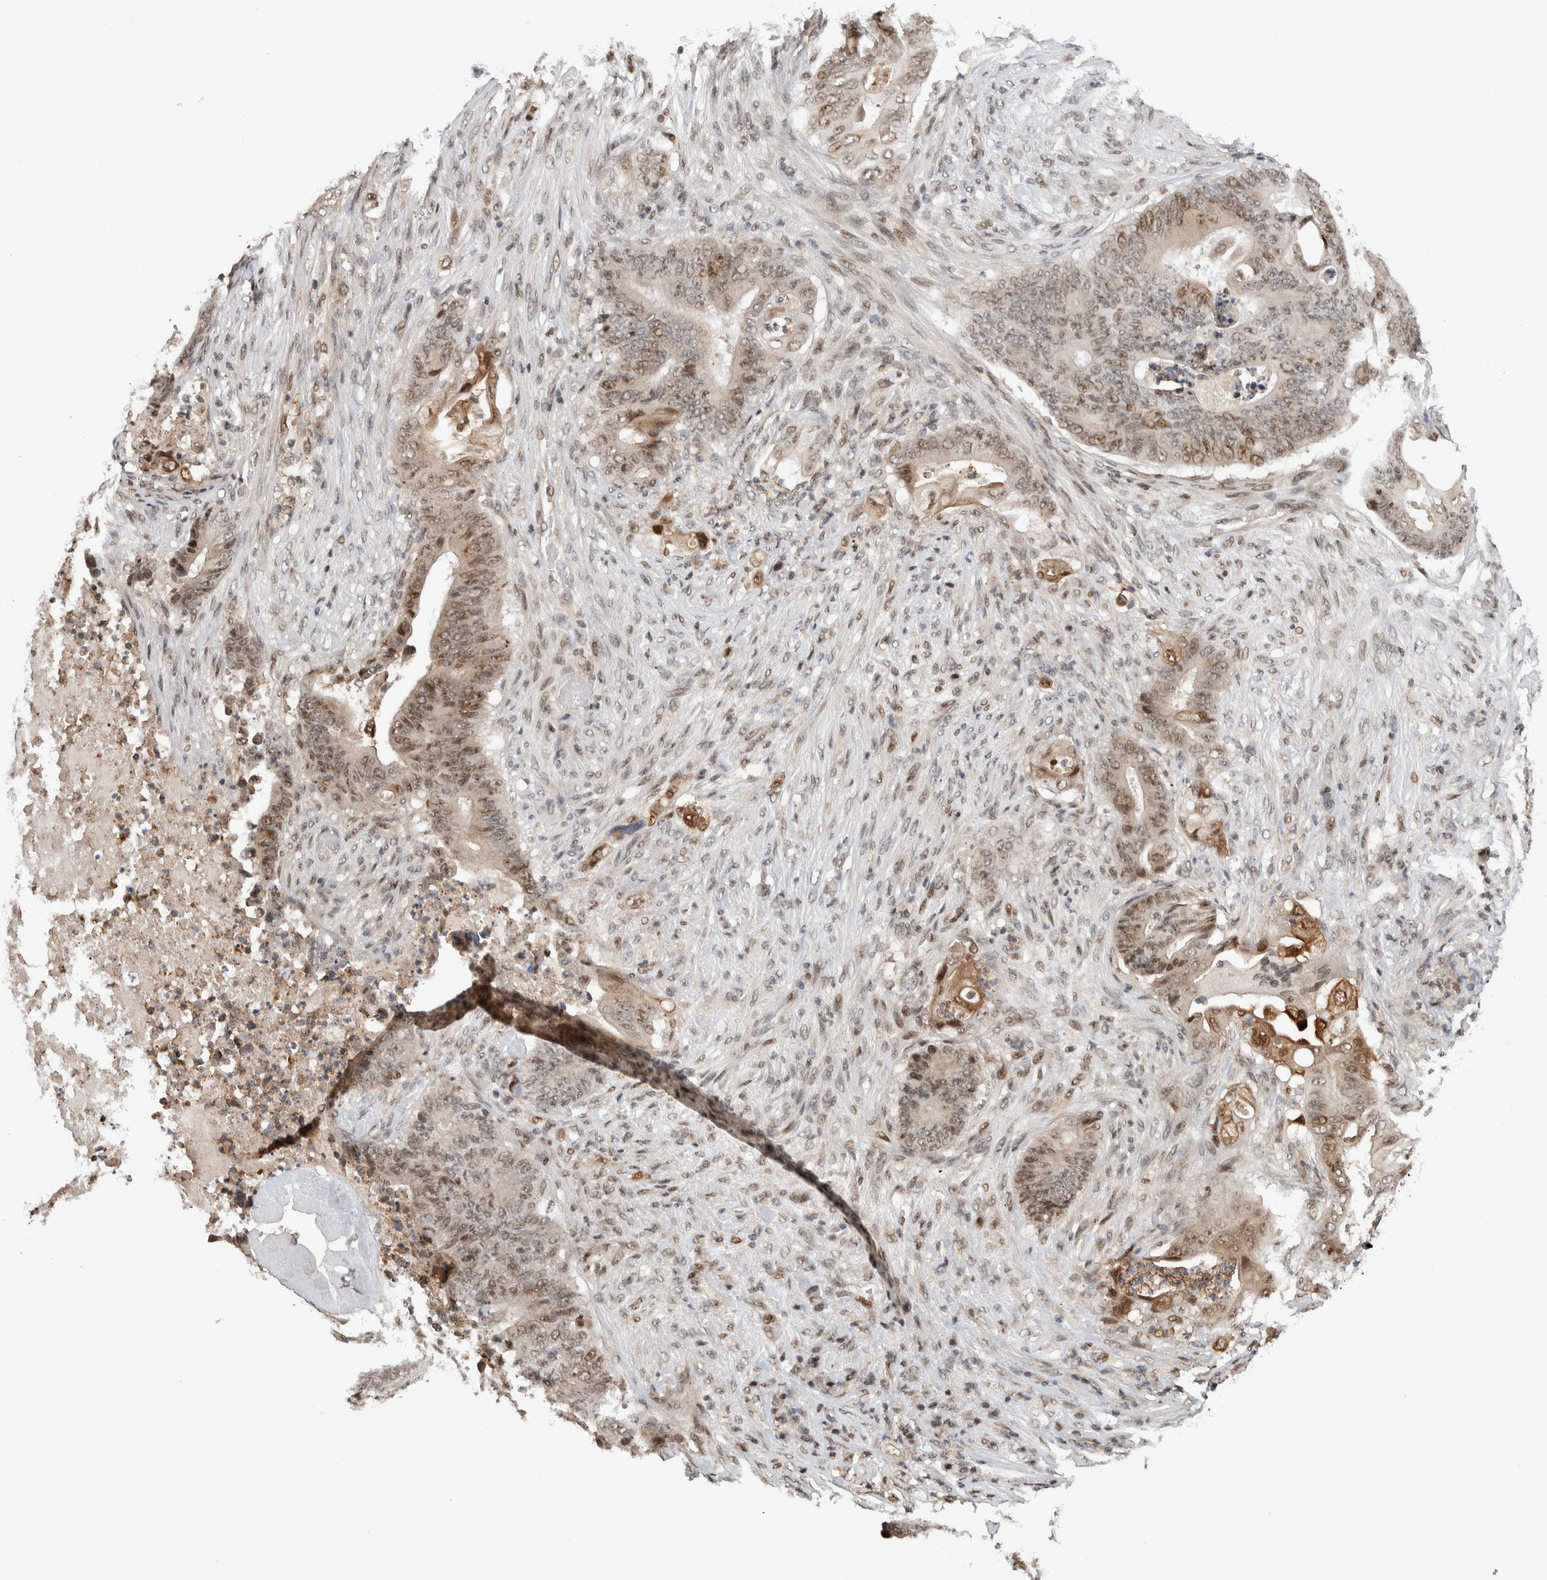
{"staining": {"intensity": "weak", "quantity": "25%-75%", "location": "nuclear"}, "tissue": "stomach cancer", "cell_type": "Tumor cells", "image_type": "cancer", "snomed": [{"axis": "morphology", "description": "Adenocarcinoma, NOS"}, {"axis": "topography", "description": "Stomach"}], "caption": "Immunohistochemistry histopathology image of neoplastic tissue: adenocarcinoma (stomach) stained using immunohistochemistry (IHC) shows low levels of weak protein expression localized specifically in the nuclear of tumor cells, appearing as a nuclear brown color.", "gene": "ZNF521", "patient": {"sex": "female", "age": 73}}